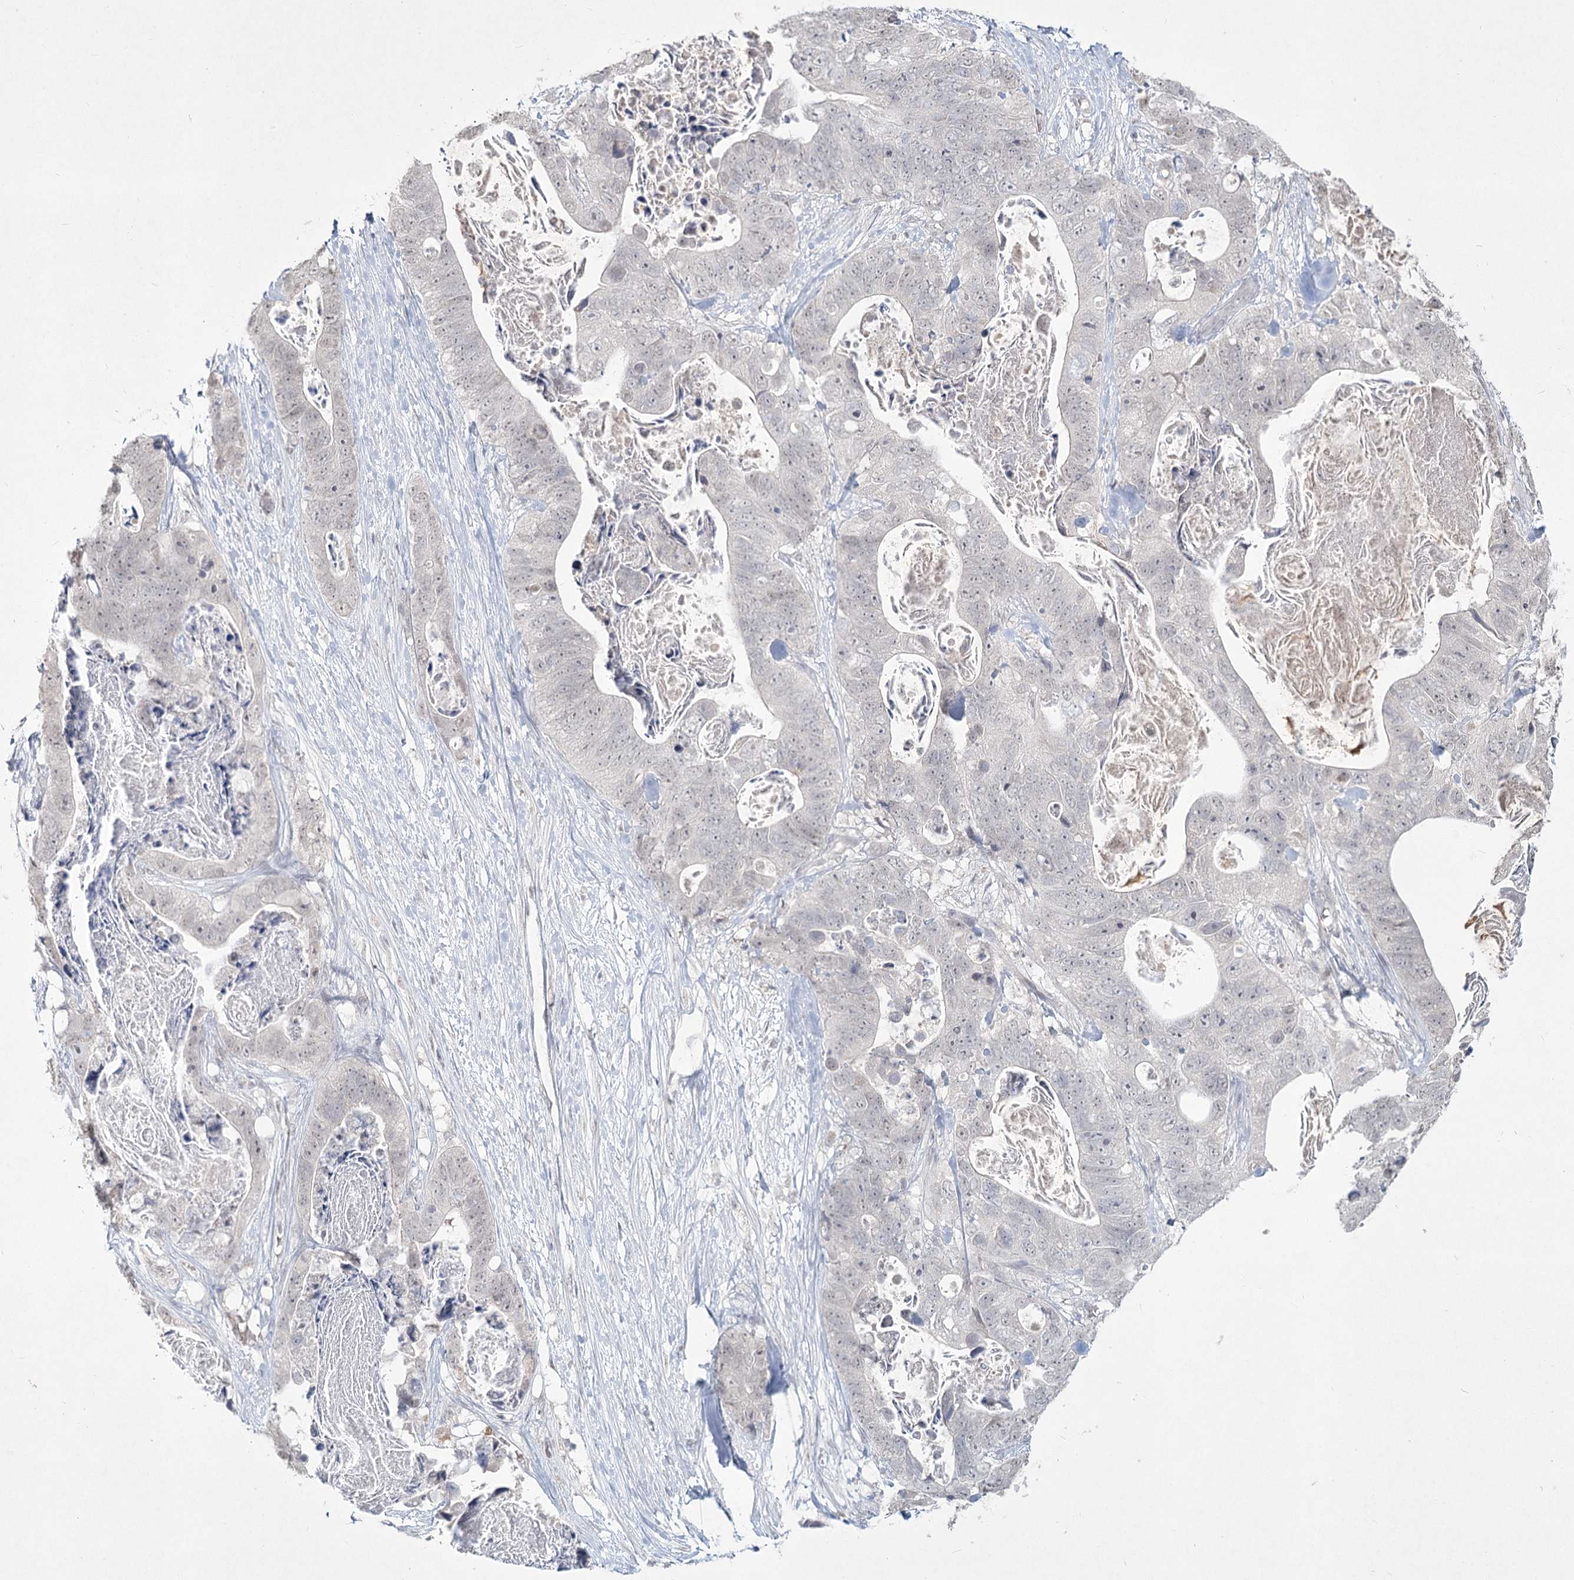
{"staining": {"intensity": "negative", "quantity": "none", "location": "none"}, "tissue": "stomach cancer", "cell_type": "Tumor cells", "image_type": "cancer", "snomed": [{"axis": "morphology", "description": "Adenocarcinoma, NOS"}, {"axis": "topography", "description": "Stomach"}], "caption": "This micrograph is of stomach cancer stained with immunohistochemistry (IHC) to label a protein in brown with the nuclei are counter-stained blue. There is no expression in tumor cells.", "gene": "LY6G5C", "patient": {"sex": "female", "age": 89}}